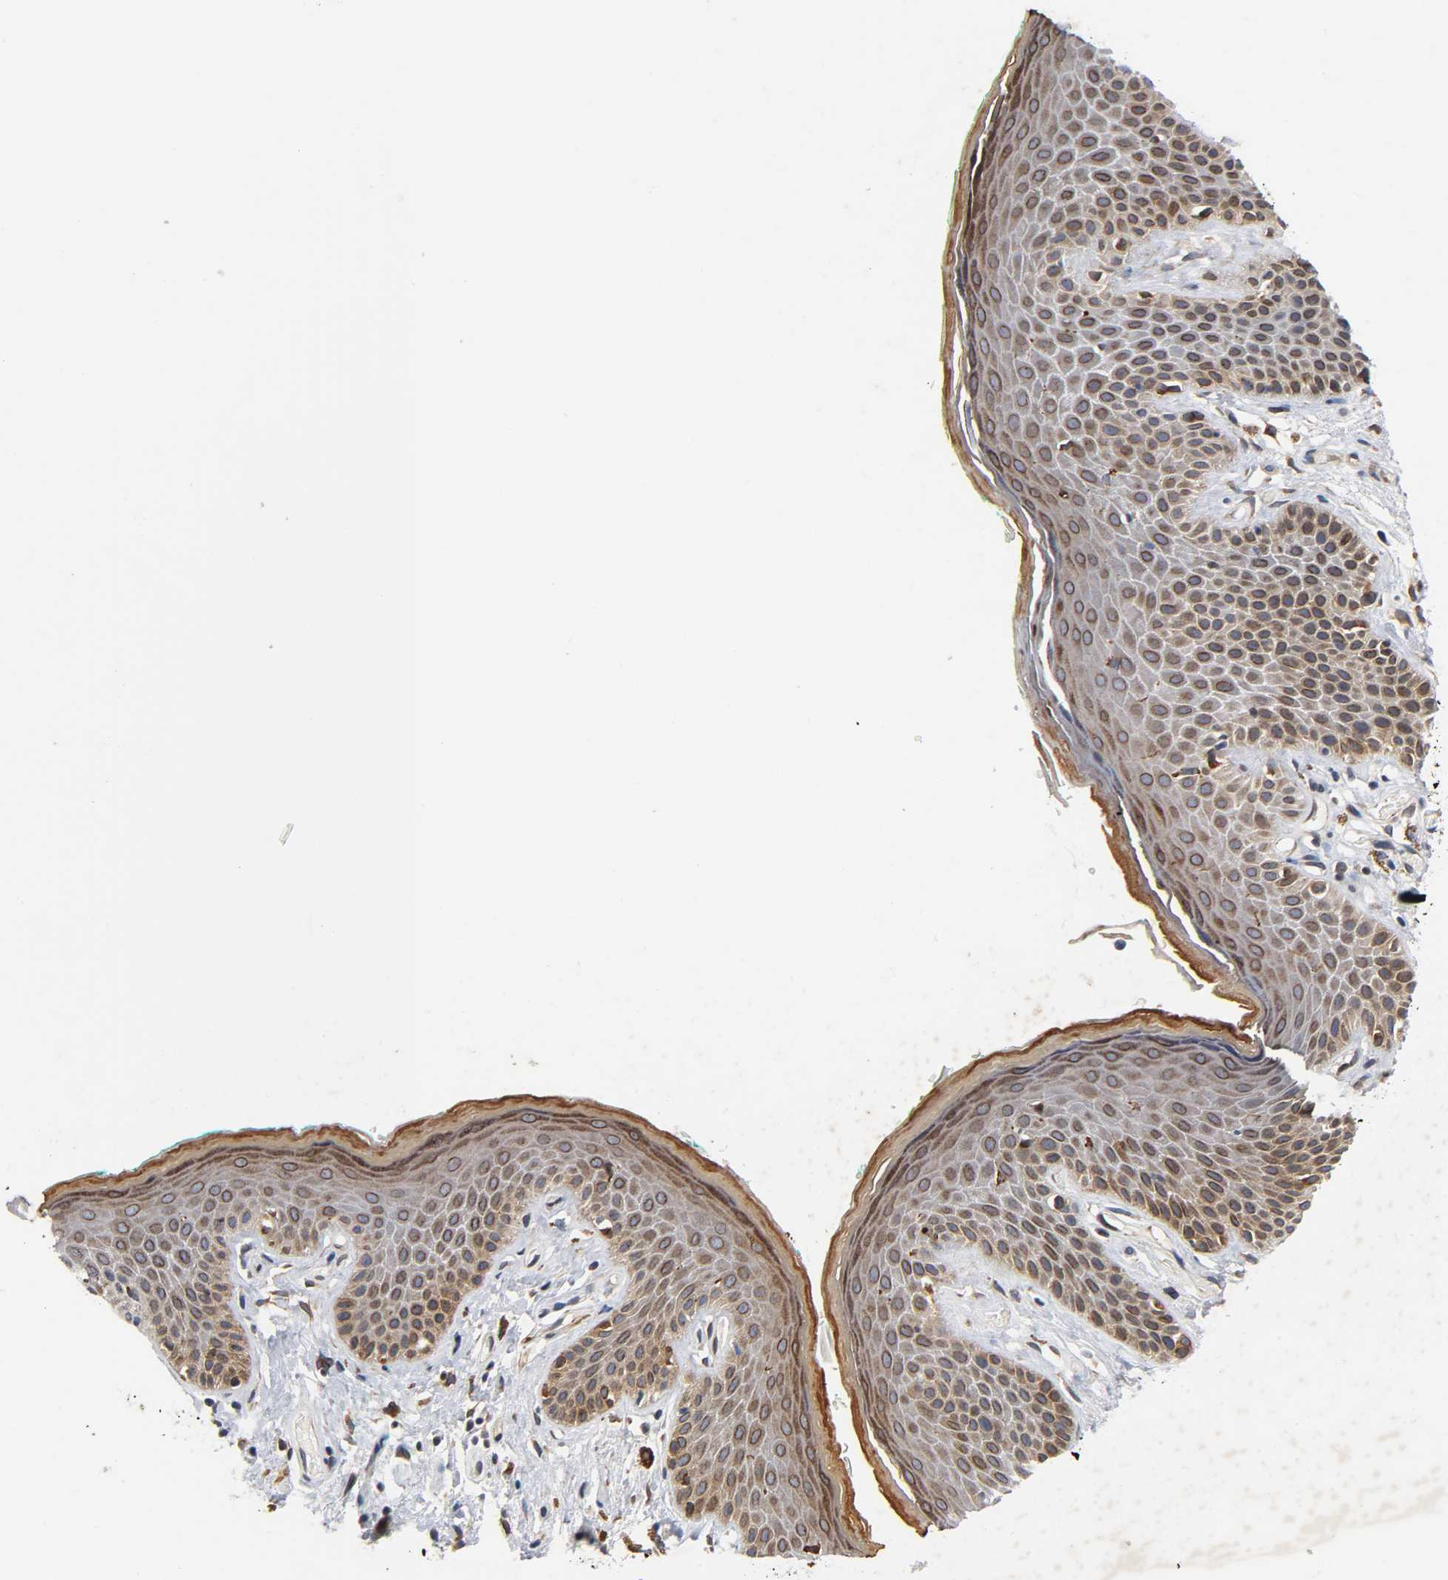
{"staining": {"intensity": "moderate", "quantity": ">75%", "location": "cytoplasmic/membranous"}, "tissue": "skin", "cell_type": "Epidermal cells", "image_type": "normal", "snomed": [{"axis": "morphology", "description": "Normal tissue, NOS"}, {"axis": "topography", "description": "Anal"}], "caption": "Skin stained with immunohistochemistry (IHC) shows moderate cytoplasmic/membranous expression in about >75% of epidermal cells.", "gene": "ASB6", "patient": {"sex": "male", "age": 74}}